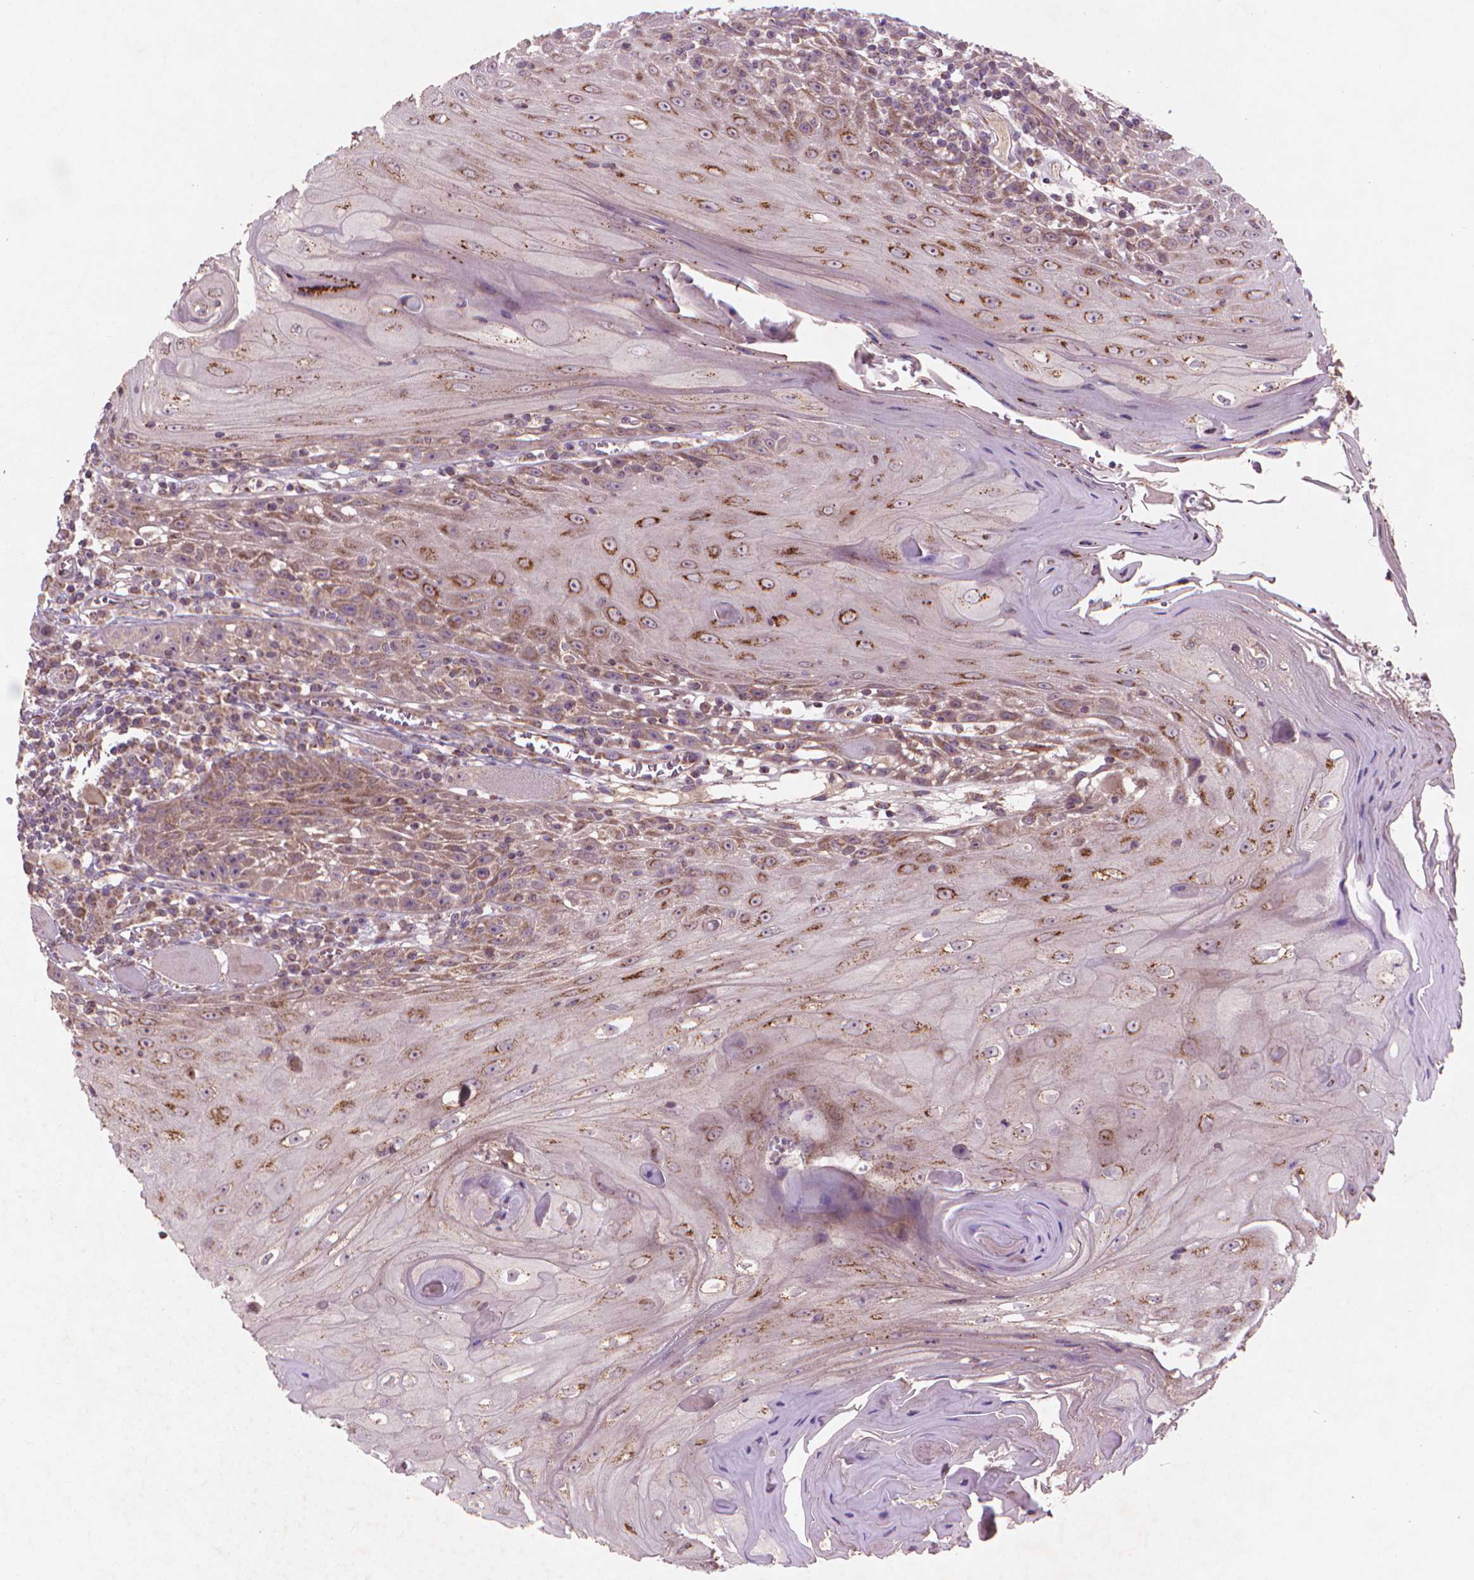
{"staining": {"intensity": "moderate", "quantity": ">75%", "location": "cytoplasmic/membranous"}, "tissue": "head and neck cancer", "cell_type": "Tumor cells", "image_type": "cancer", "snomed": [{"axis": "morphology", "description": "Normal tissue, NOS"}, {"axis": "morphology", "description": "Squamous cell carcinoma, NOS"}, {"axis": "topography", "description": "Oral tissue"}, {"axis": "topography", "description": "Head-Neck"}], "caption": "Immunohistochemistry (IHC) of squamous cell carcinoma (head and neck) displays medium levels of moderate cytoplasmic/membranous staining in about >75% of tumor cells. (Brightfield microscopy of DAB IHC at high magnification).", "gene": "NLRX1", "patient": {"sex": "male", "age": 52}}